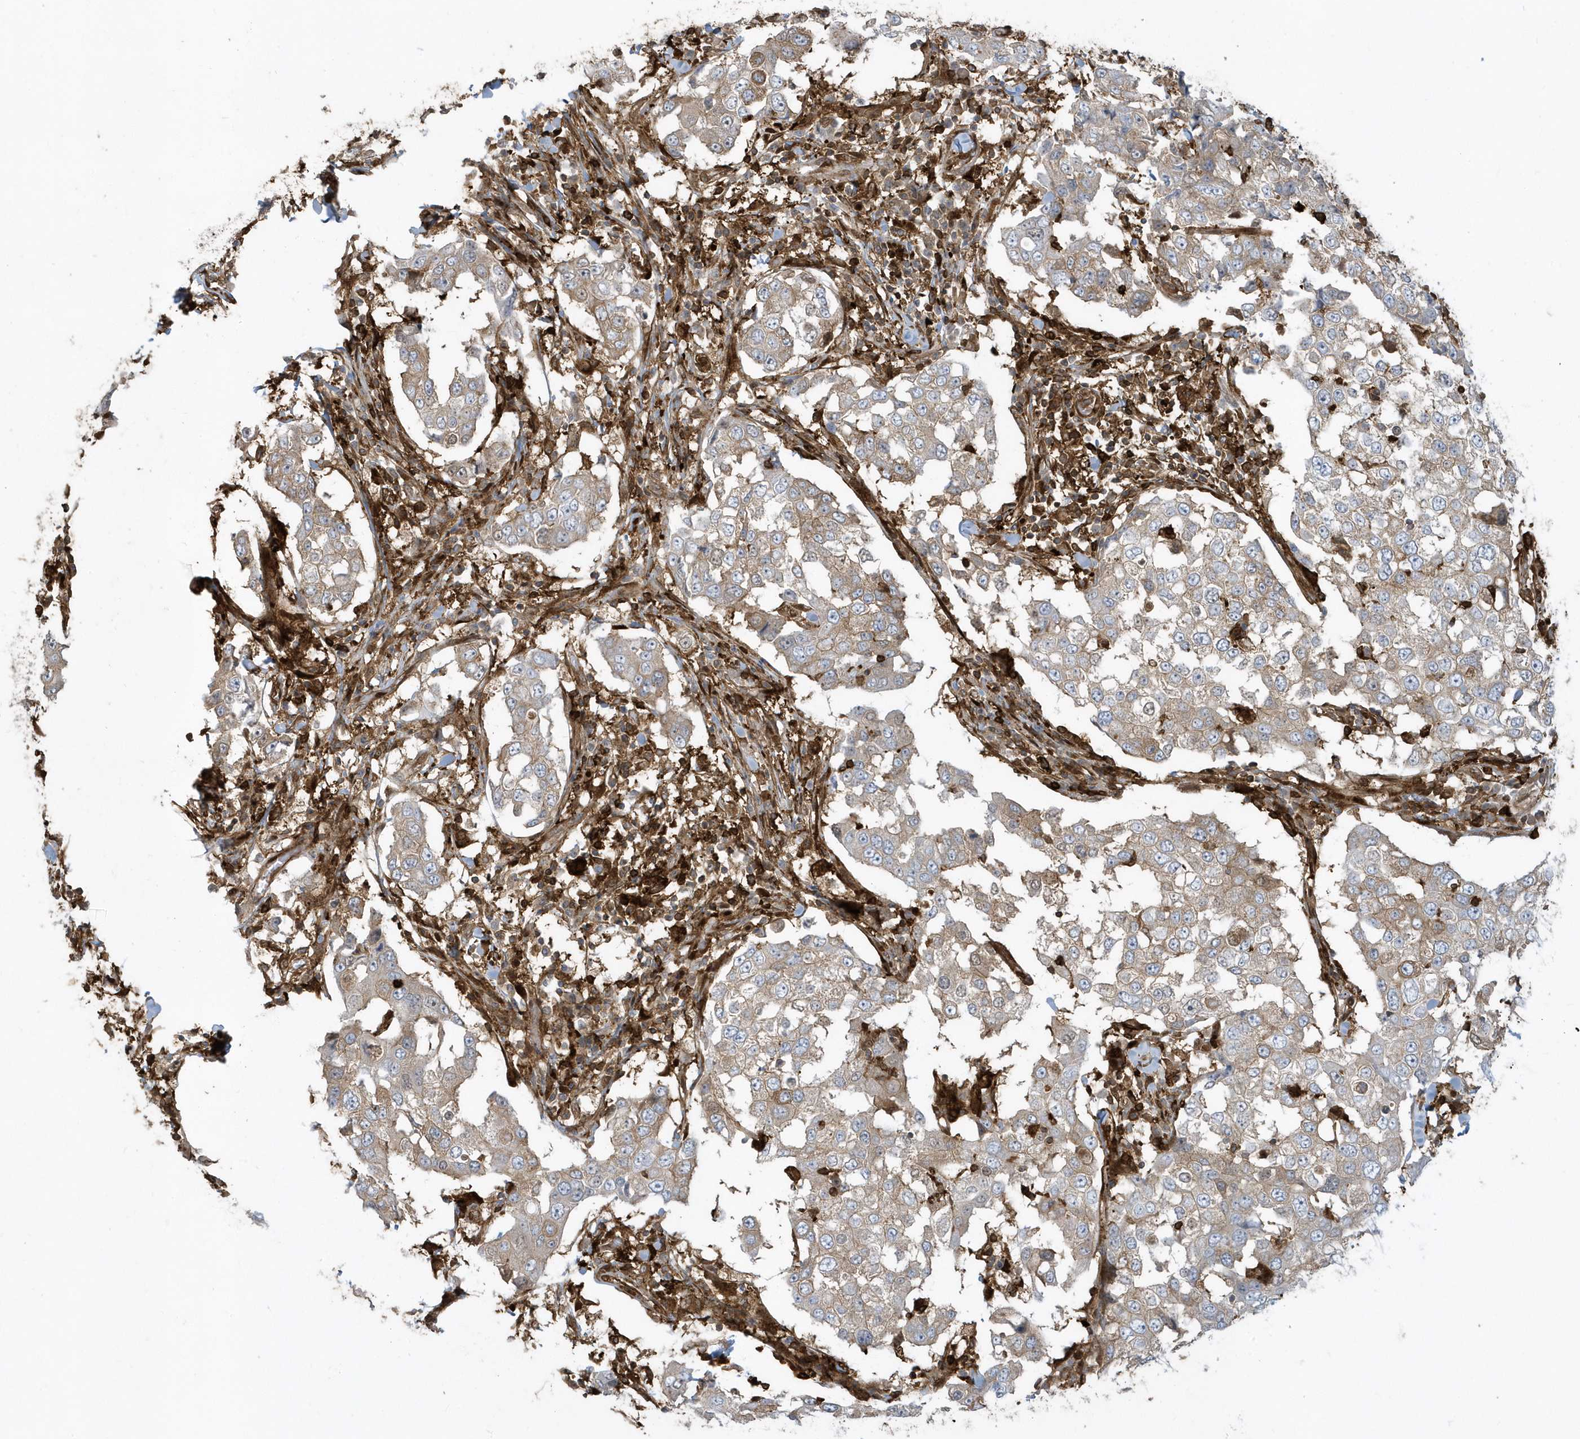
{"staining": {"intensity": "moderate", "quantity": "25%-75%", "location": "cytoplasmic/membranous"}, "tissue": "breast cancer", "cell_type": "Tumor cells", "image_type": "cancer", "snomed": [{"axis": "morphology", "description": "Duct carcinoma"}, {"axis": "topography", "description": "Breast"}], "caption": "Human breast invasive ductal carcinoma stained with a protein marker demonstrates moderate staining in tumor cells.", "gene": "CLCN6", "patient": {"sex": "female", "age": 27}}